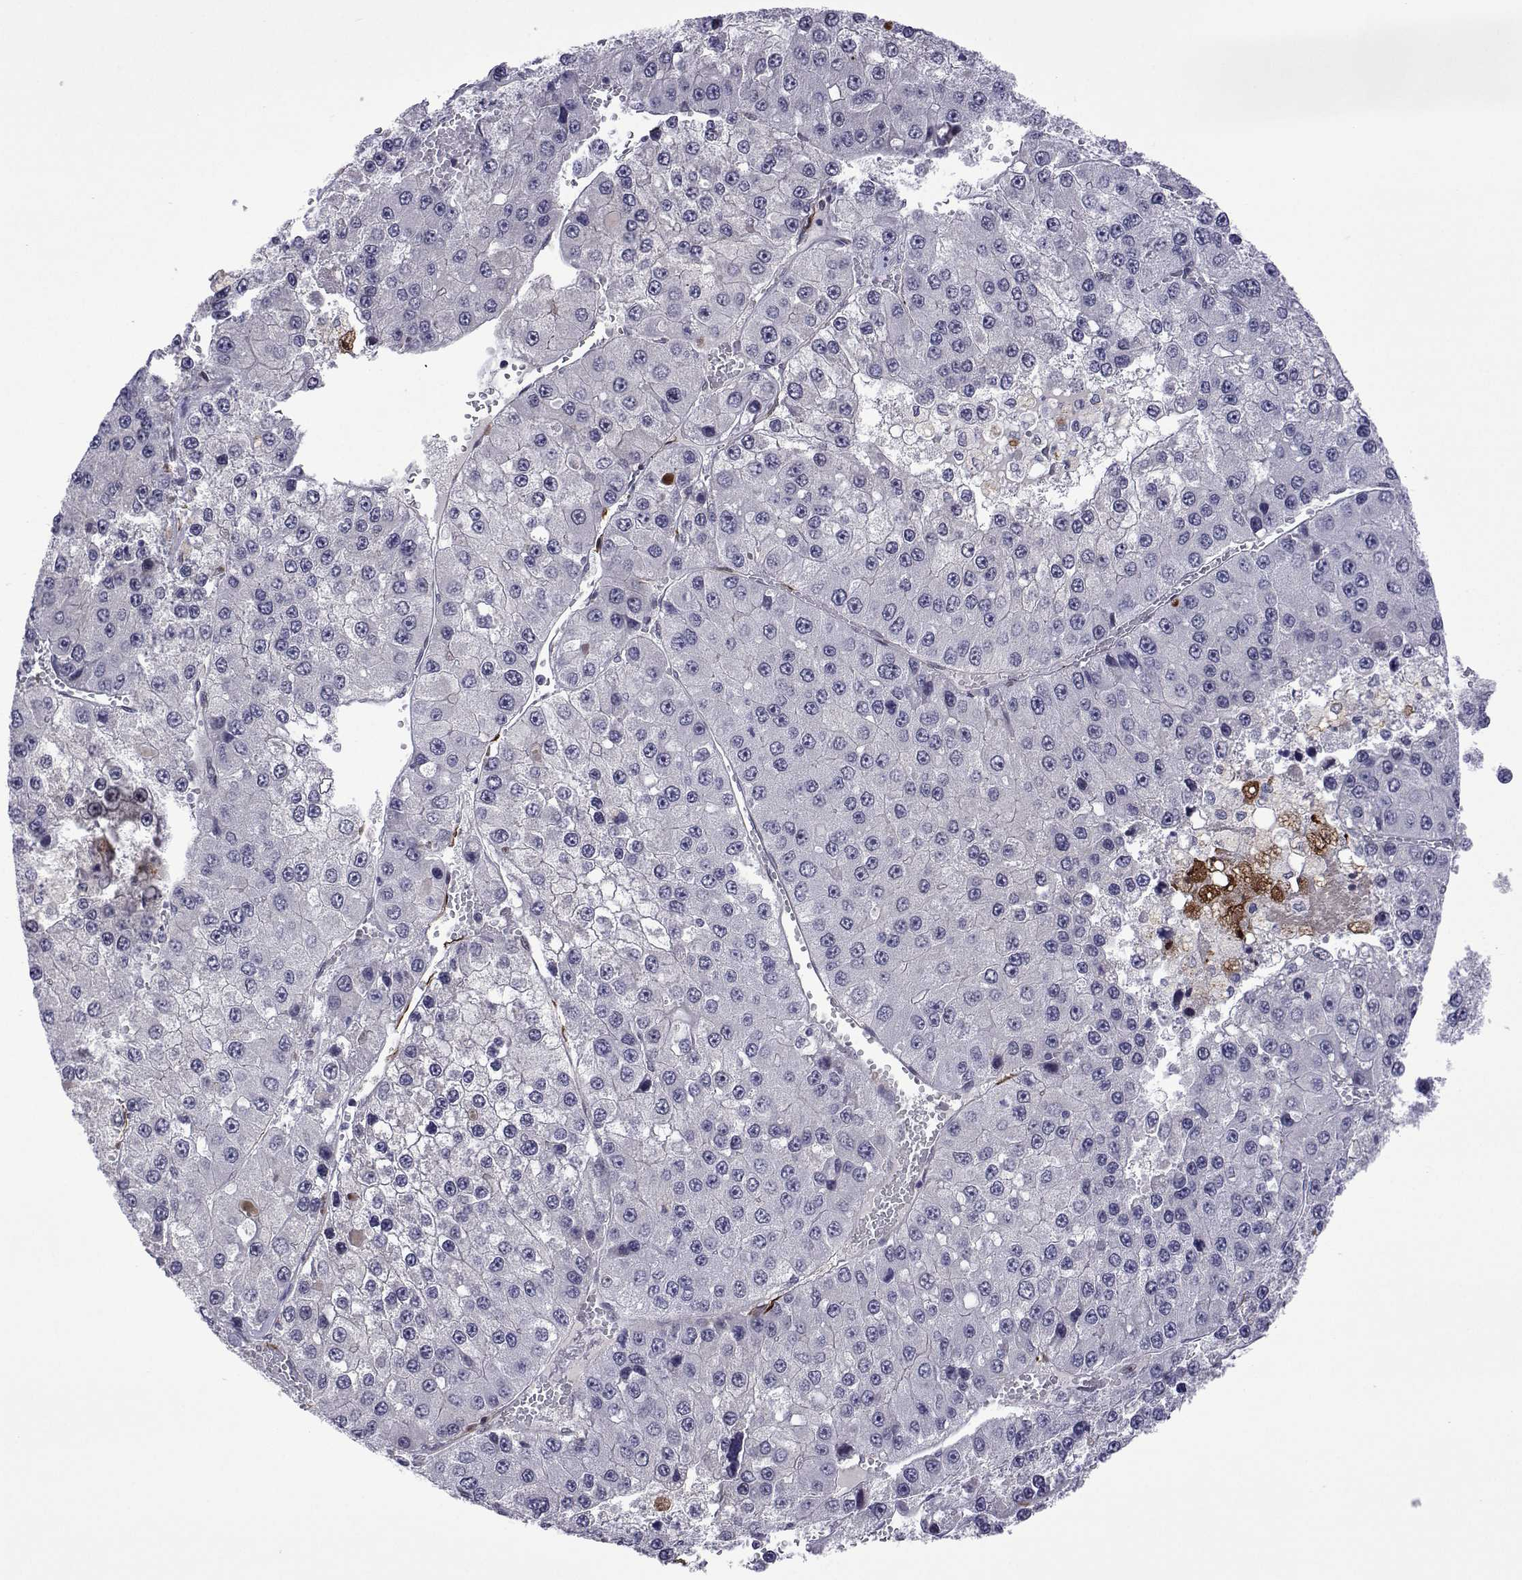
{"staining": {"intensity": "negative", "quantity": "none", "location": "none"}, "tissue": "liver cancer", "cell_type": "Tumor cells", "image_type": "cancer", "snomed": [{"axis": "morphology", "description": "Carcinoma, Hepatocellular, NOS"}, {"axis": "topography", "description": "Liver"}], "caption": "Tumor cells show no significant expression in liver cancer (hepatocellular carcinoma). (DAB IHC, high magnification).", "gene": "EFCAB3", "patient": {"sex": "female", "age": 73}}